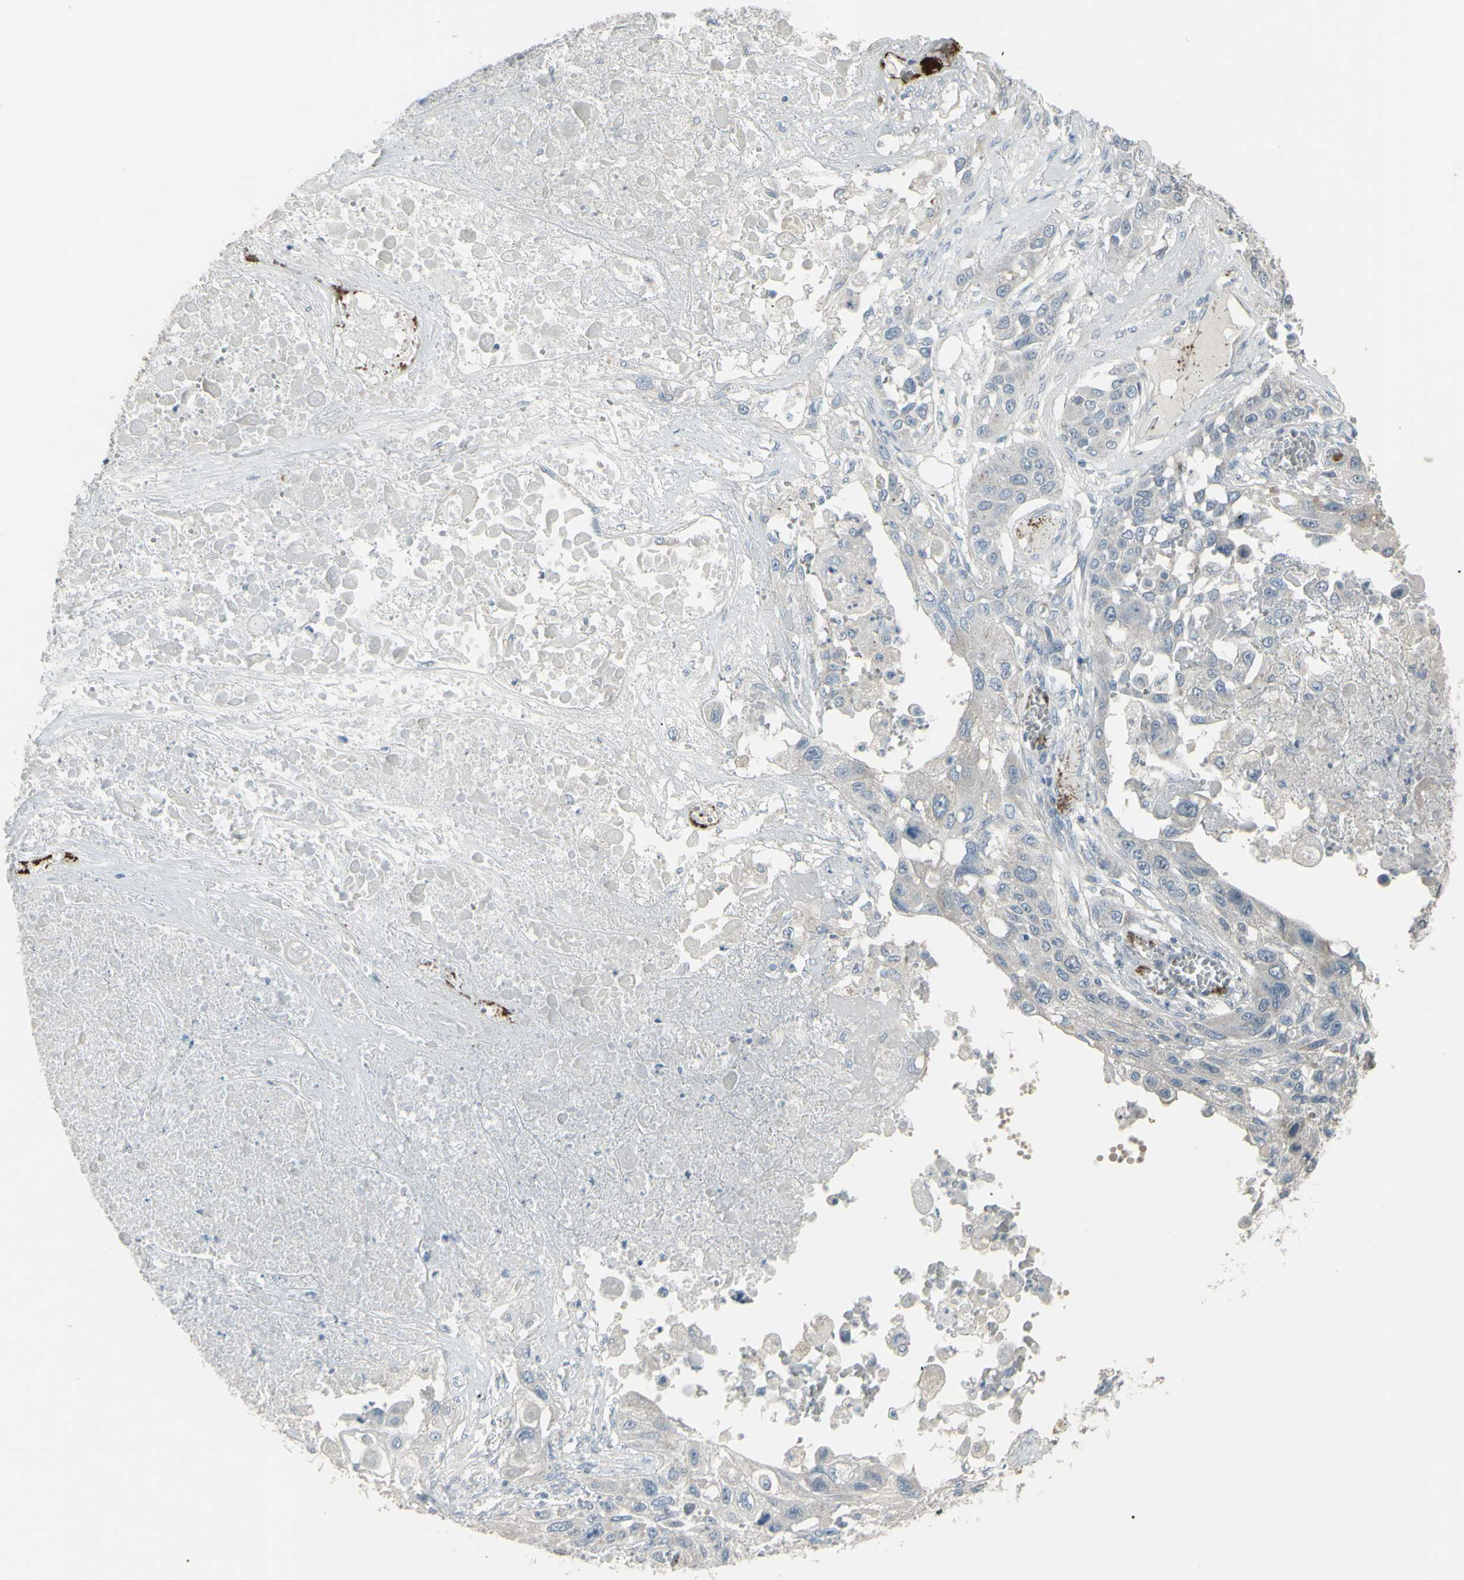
{"staining": {"intensity": "negative", "quantity": "none", "location": "none"}, "tissue": "lung cancer", "cell_type": "Tumor cells", "image_type": "cancer", "snomed": [{"axis": "morphology", "description": "Squamous cell carcinoma, NOS"}, {"axis": "topography", "description": "Lung"}], "caption": "DAB (3,3'-diaminobenzidine) immunohistochemical staining of human lung squamous cell carcinoma exhibits no significant expression in tumor cells.", "gene": "CD79B", "patient": {"sex": "male", "age": 71}}